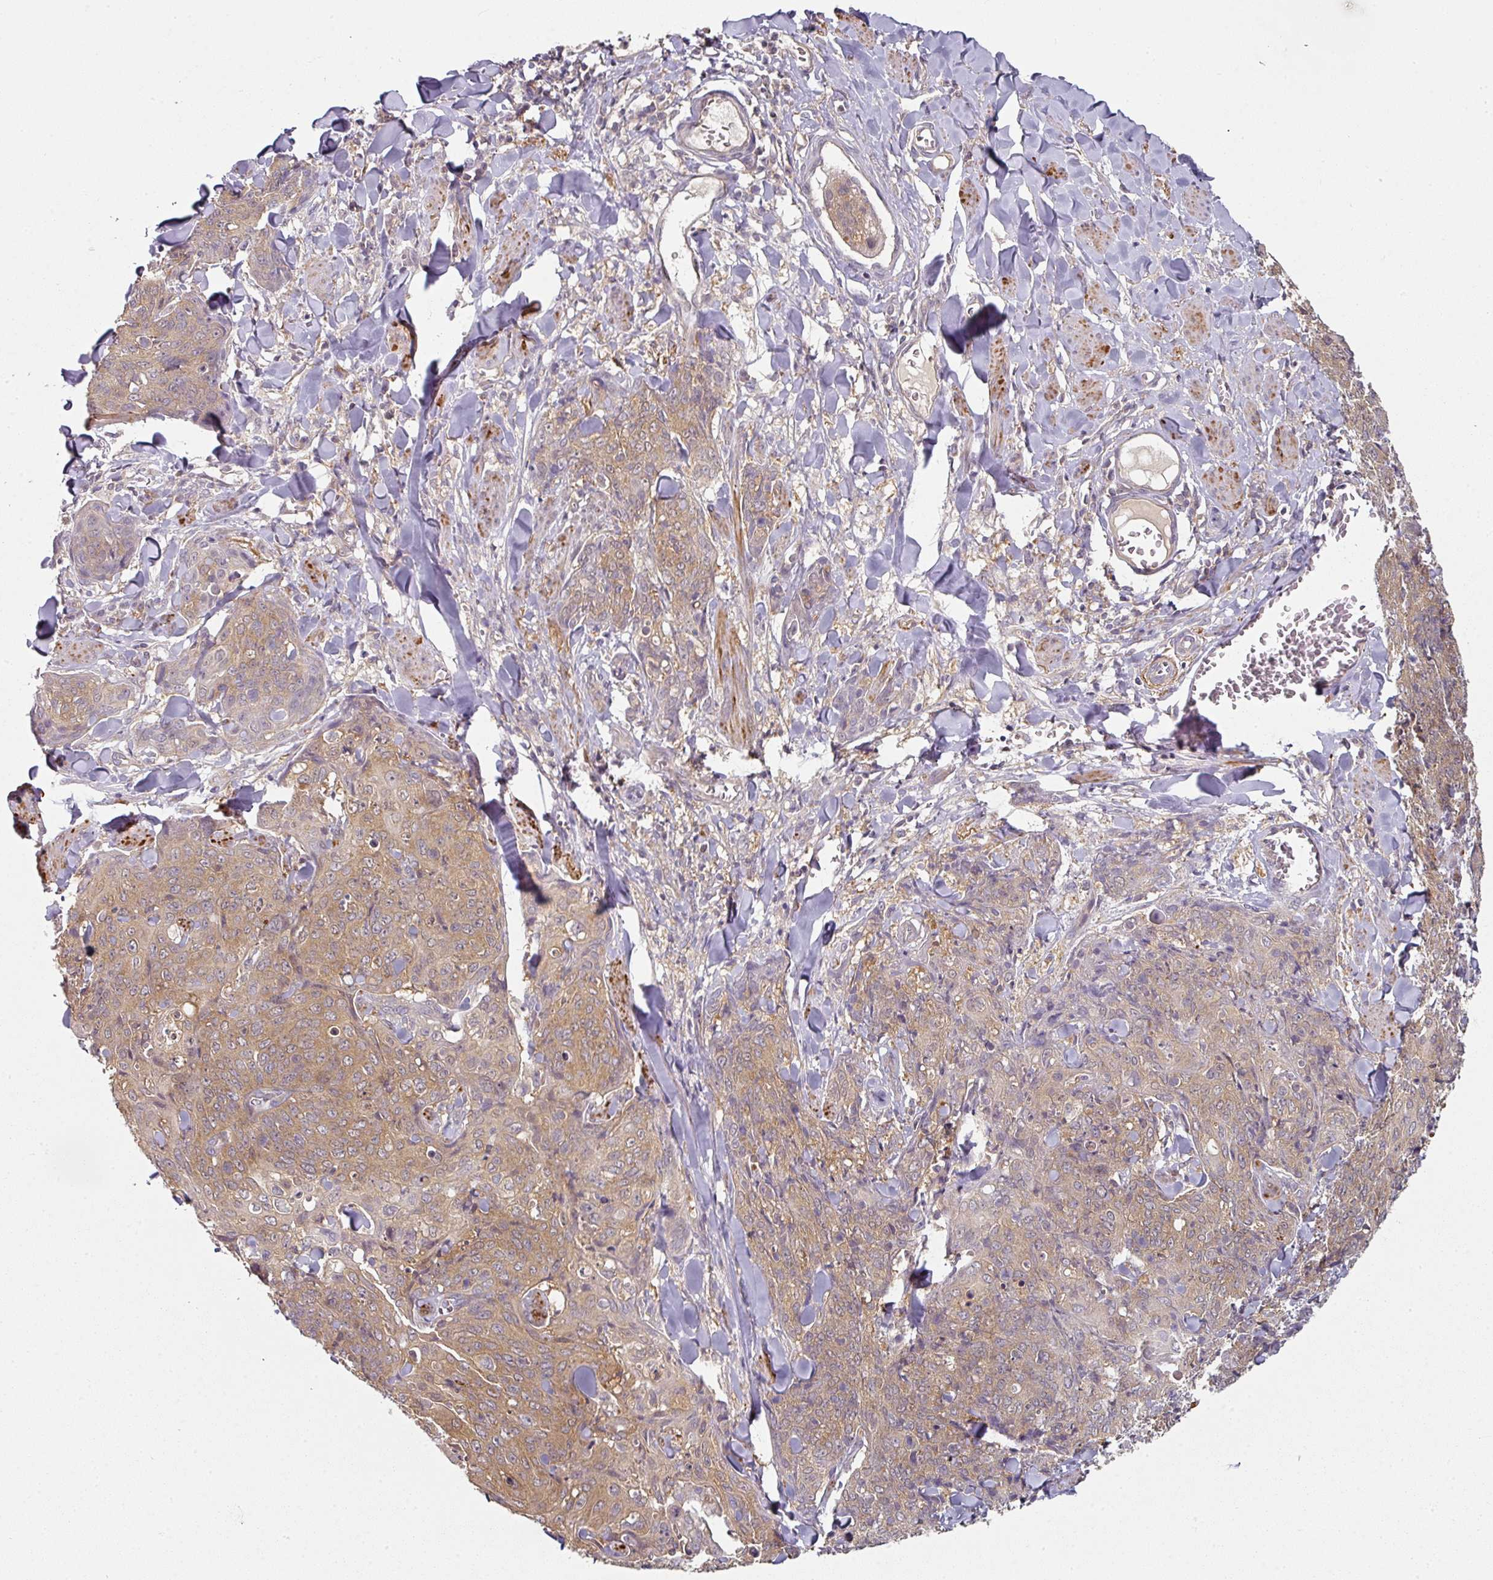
{"staining": {"intensity": "moderate", "quantity": ">75%", "location": "cytoplasmic/membranous"}, "tissue": "skin cancer", "cell_type": "Tumor cells", "image_type": "cancer", "snomed": [{"axis": "morphology", "description": "Squamous cell carcinoma, NOS"}, {"axis": "topography", "description": "Skin"}, {"axis": "topography", "description": "Vulva"}], "caption": "Approximately >75% of tumor cells in human skin cancer (squamous cell carcinoma) demonstrate moderate cytoplasmic/membranous protein positivity as visualized by brown immunohistochemical staining.", "gene": "MAP2K2", "patient": {"sex": "female", "age": 85}}